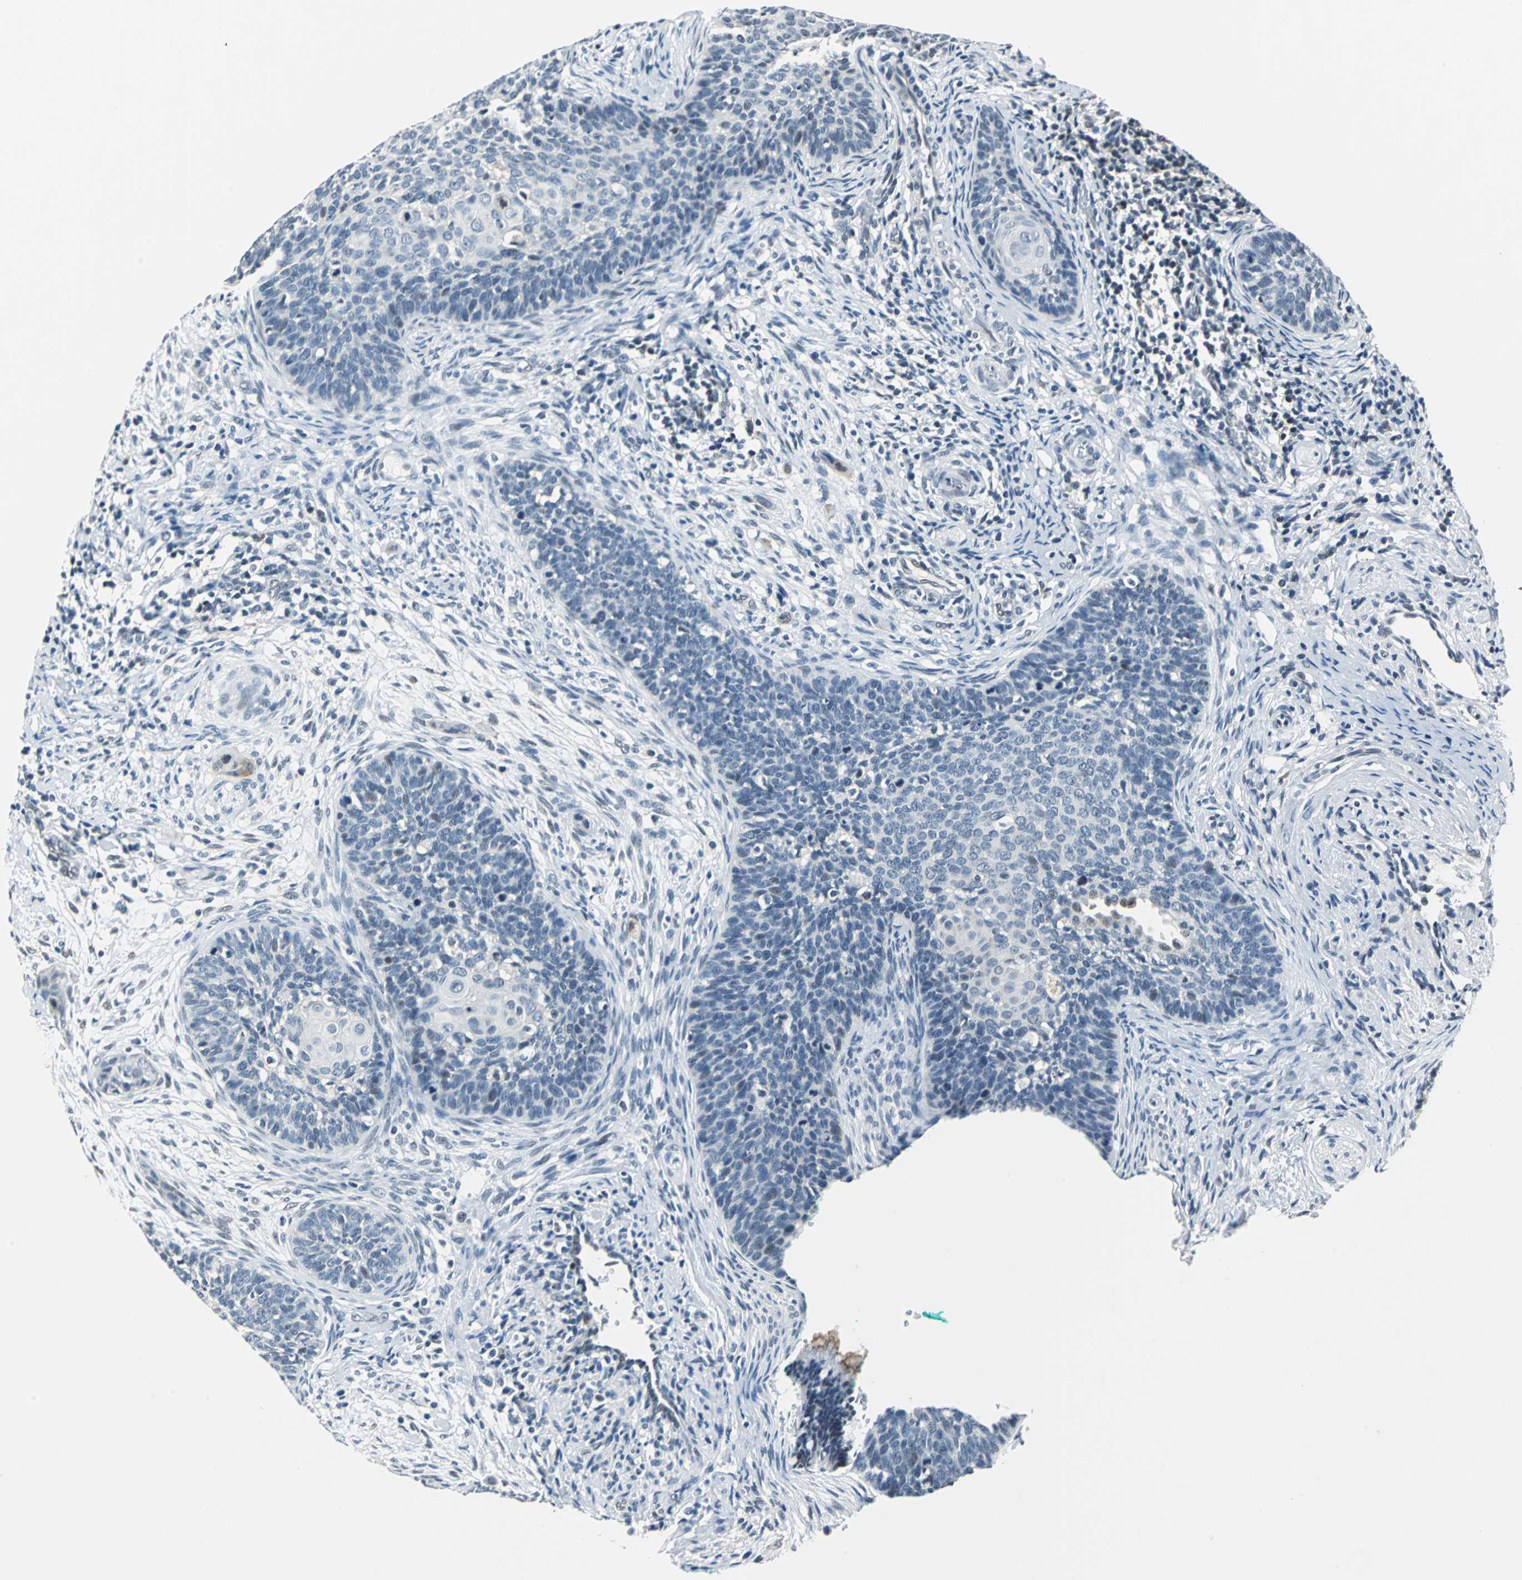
{"staining": {"intensity": "weak", "quantity": "<25%", "location": "nuclear"}, "tissue": "cervical cancer", "cell_type": "Tumor cells", "image_type": "cancer", "snomed": [{"axis": "morphology", "description": "Squamous cell carcinoma, NOS"}, {"axis": "topography", "description": "Cervix"}], "caption": "The micrograph displays no staining of tumor cells in squamous cell carcinoma (cervical).", "gene": "HCFC2", "patient": {"sex": "female", "age": 33}}